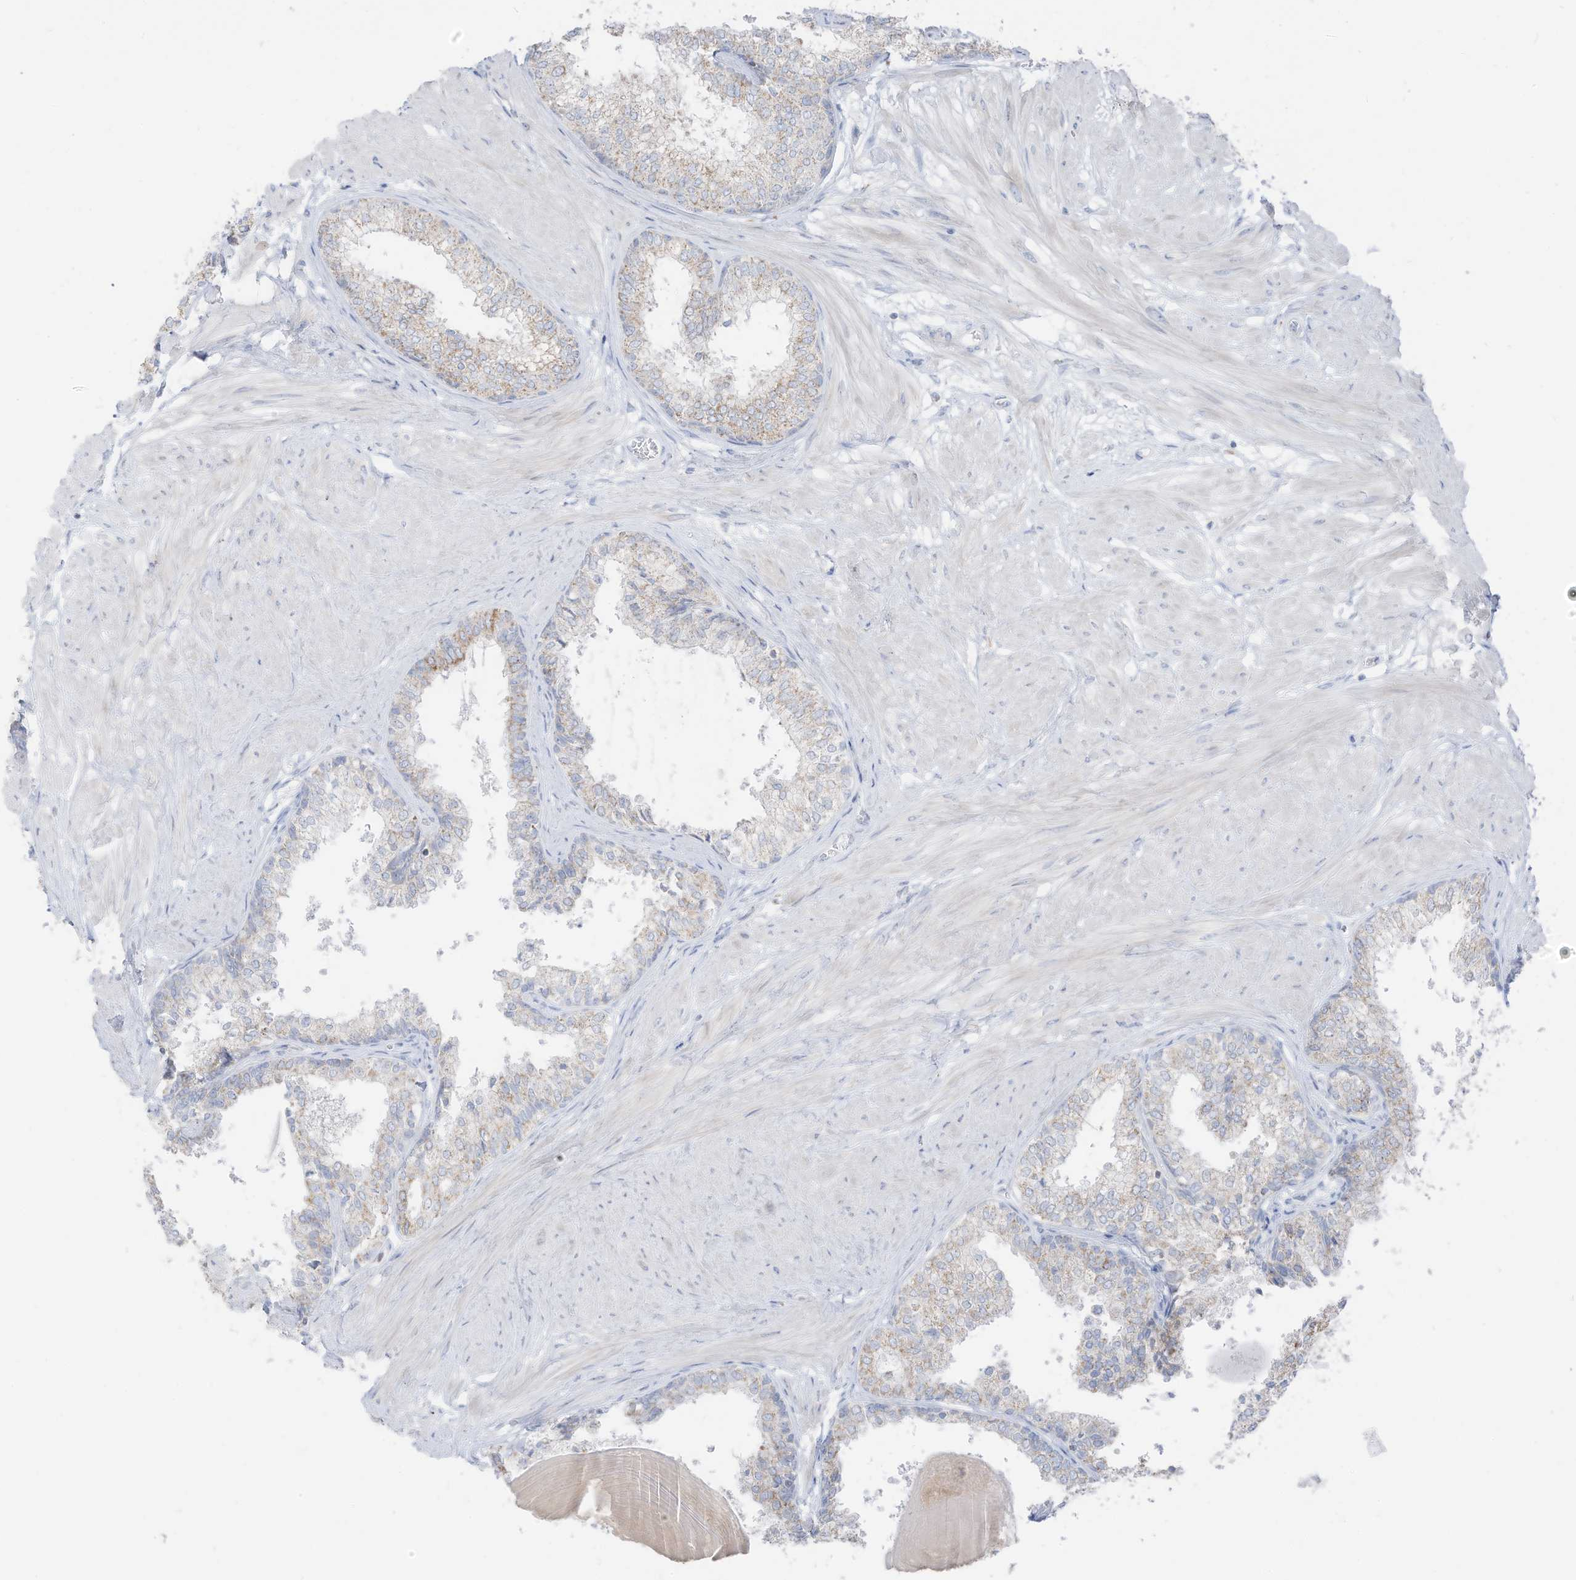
{"staining": {"intensity": "weak", "quantity": "25%-75%", "location": "cytoplasmic/membranous"}, "tissue": "prostate", "cell_type": "Glandular cells", "image_type": "normal", "snomed": [{"axis": "morphology", "description": "Normal tissue, NOS"}, {"axis": "topography", "description": "Prostate"}], "caption": "The image exhibits immunohistochemical staining of benign prostate. There is weak cytoplasmic/membranous expression is appreciated in about 25%-75% of glandular cells.", "gene": "ETHE1", "patient": {"sex": "male", "age": 48}}